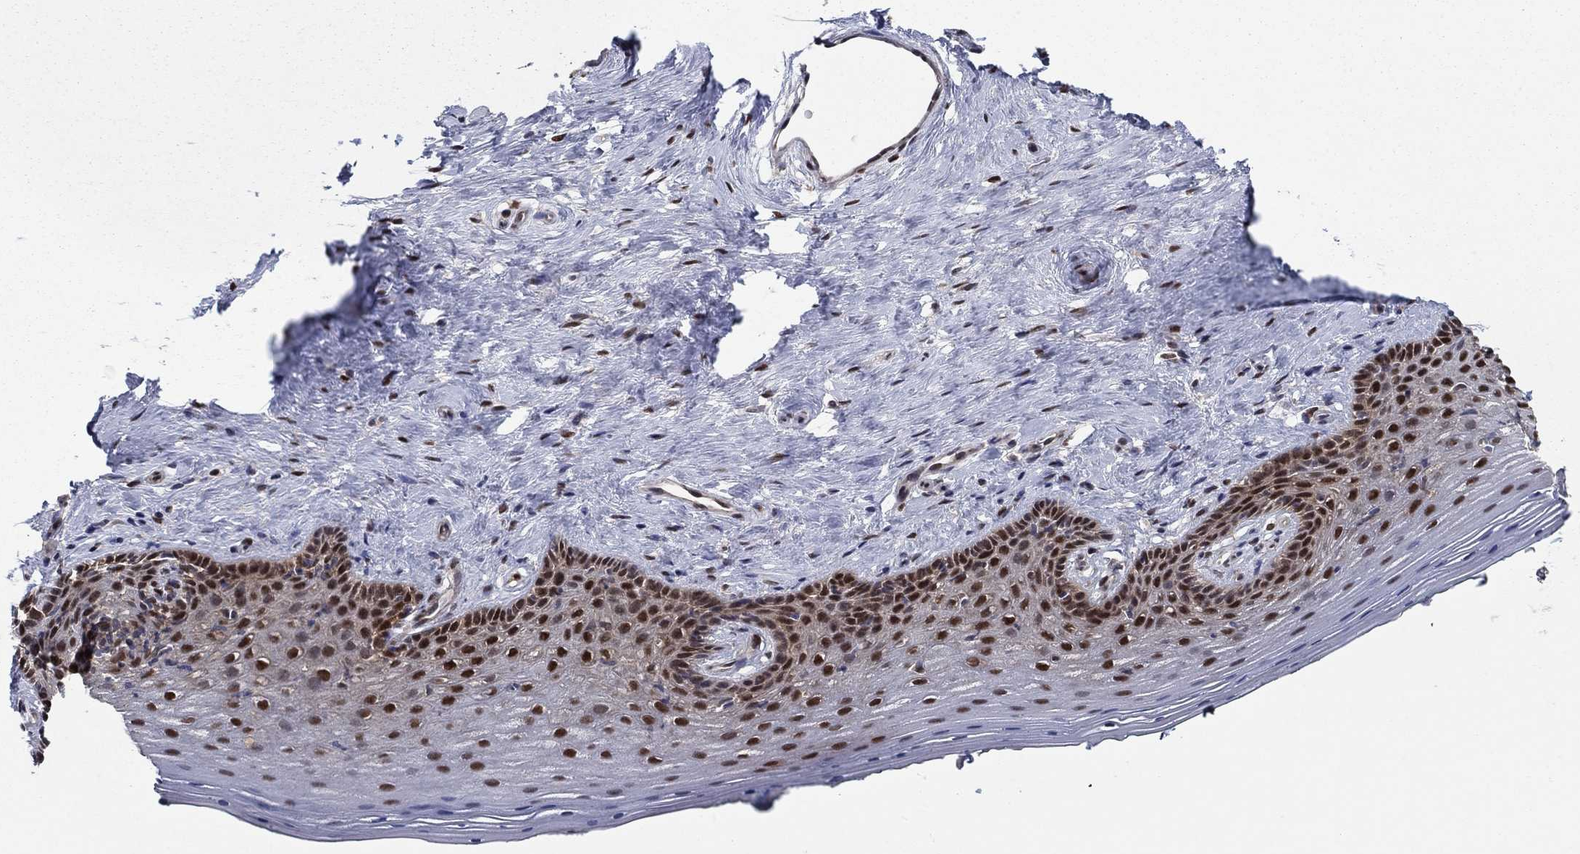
{"staining": {"intensity": "strong", "quantity": "25%-75%", "location": "nuclear"}, "tissue": "vagina", "cell_type": "Squamous epithelial cells", "image_type": "normal", "snomed": [{"axis": "morphology", "description": "Normal tissue, NOS"}, {"axis": "topography", "description": "Vagina"}], "caption": "This micrograph reveals immunohistochemistry staining of normal vagina, with high strong nuclear staining in about 25%-75% of squamous epithelial cells.", "gene": "FKBP4", "patient": {"sex": "female", "age": 45}}